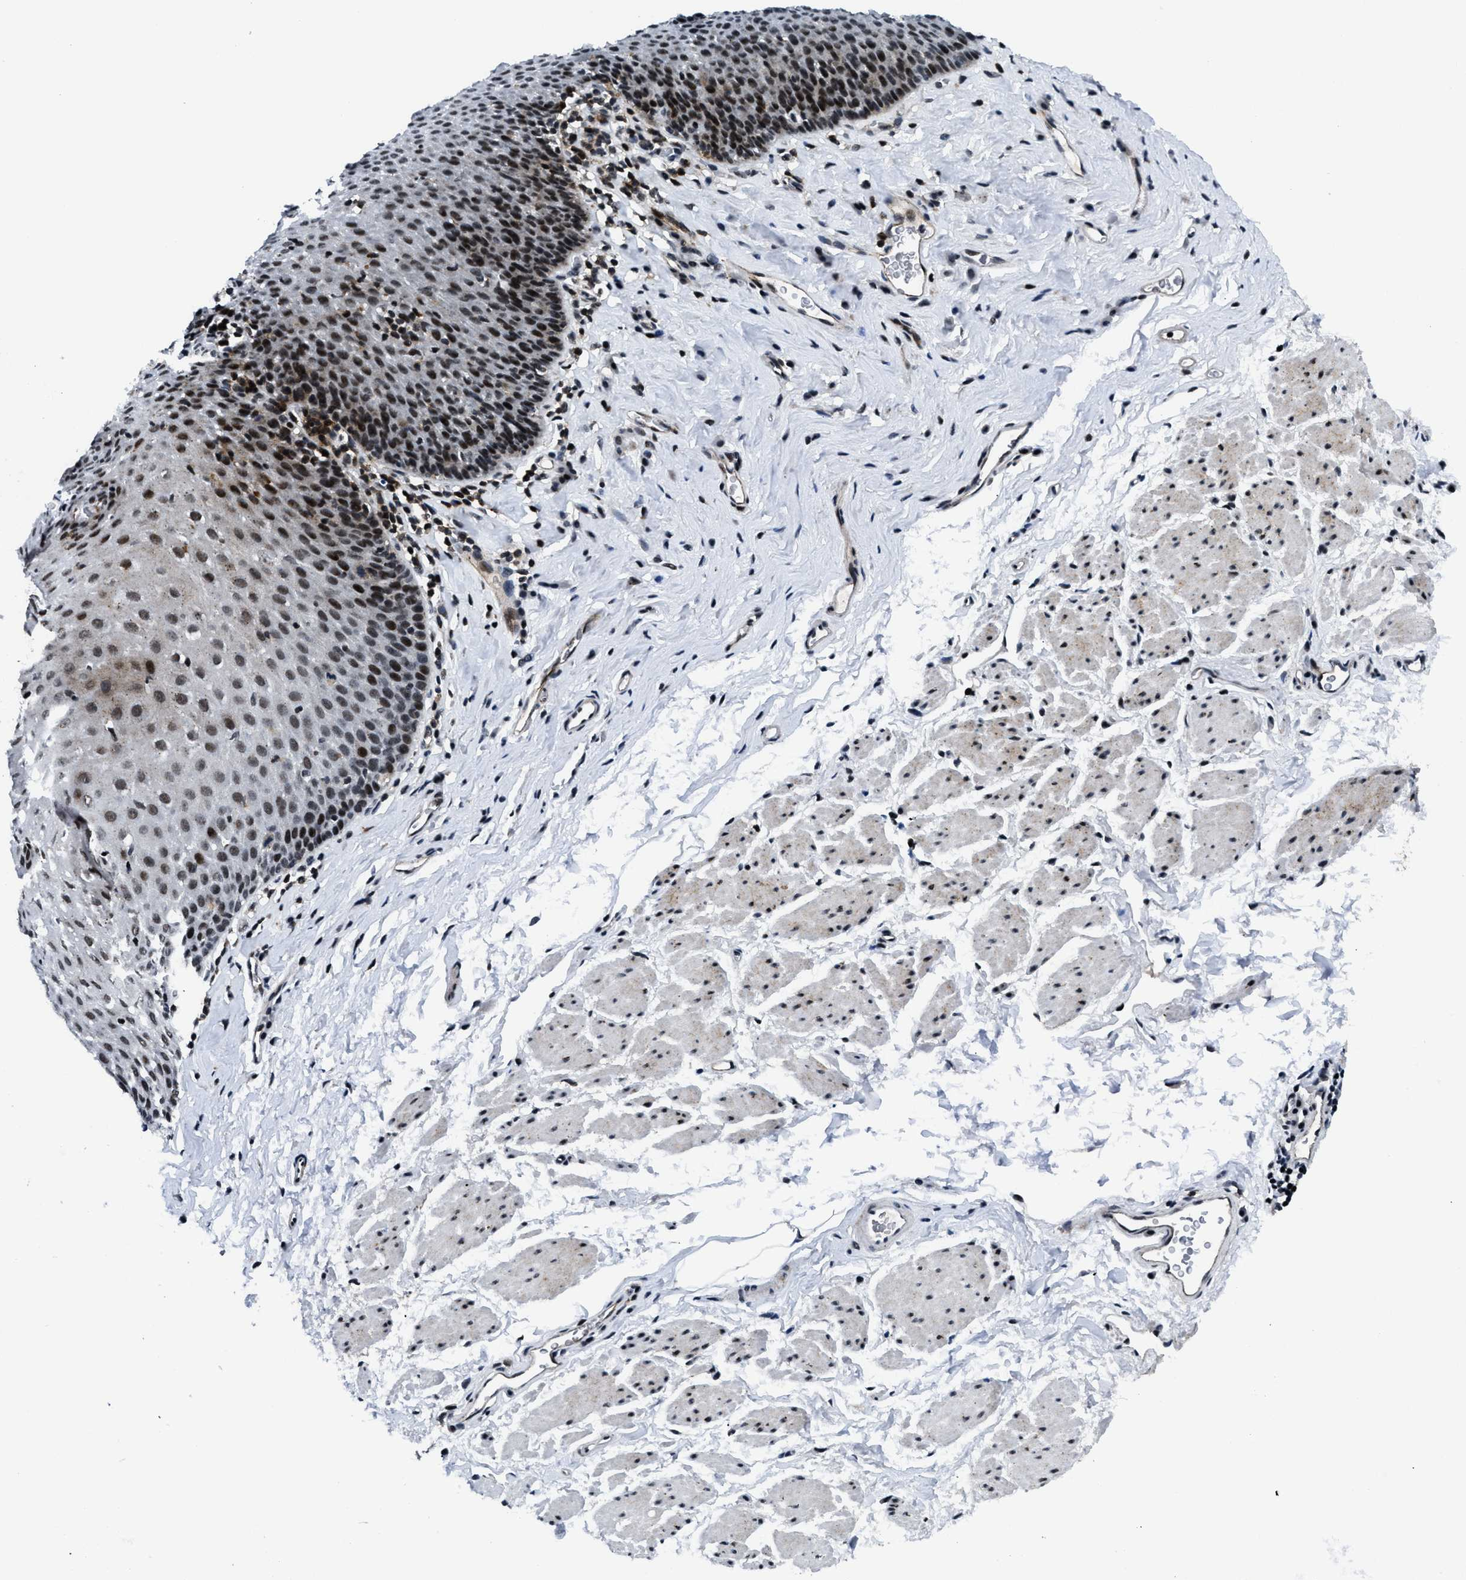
{"staining": {"intensity": "strong", "quantity": ">75%", "location": "nuclear"}, "tissue": "esophagus", "cell_type": "Squamous epithelial cells", "image_type": "normal", "snomed": [{"axis": "morphology", "description": "Normal tissue, NOS"}, {"axis": "topography", "description": "Esophagus"}], "caption": "IHC photomicrograph of benign esophagus: human esophagus stained using immunohistochemistry (IHC) reveals high levels of strong protein expression localized specifically in the nuclear of squamous epithelial cells, appearing as a nuclear brown color.", "gene": "SMARCB1", "patient": {"sex": "female", "age": 61}}